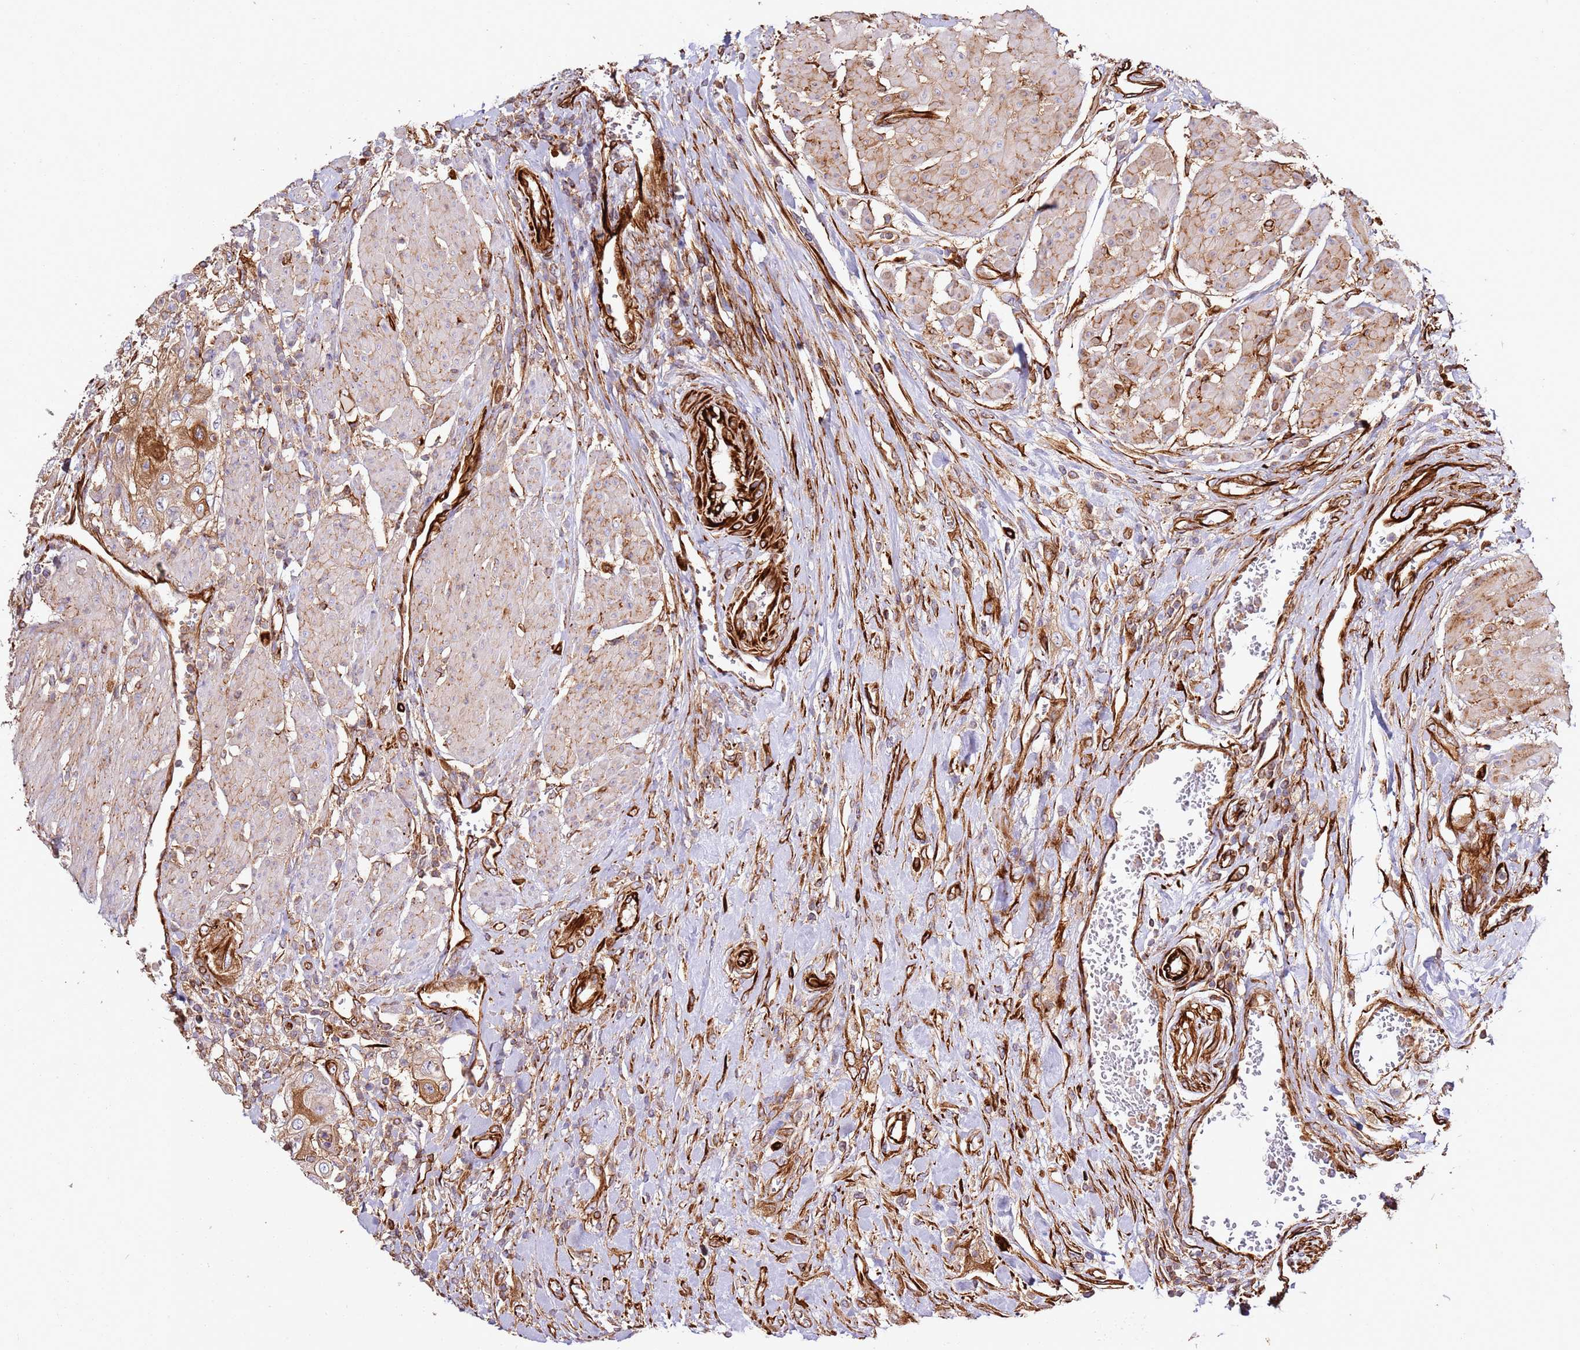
{"staining": {"intensity": "moderate", "quantity": ">75%", "location": "cytoplasmic/membranous"}, "tissue": "urothelial cancer", "cell_type": "Tumor cells", "image_type": "cancer", "snomed": [{"axis": "morphology", "description": "Urothelial carcinoma, High grade"}, {"axis": "topography", "description": "Urinary bladder"}], "caption": "Protein expression analysis of human high-grade urothelial carcinoma reveals moderate cytoplasmic/membranous staining in approximately >75% of tumor cells.", "gene": "MRGPRE", "patient": {"sex": "female", "age": 79}}